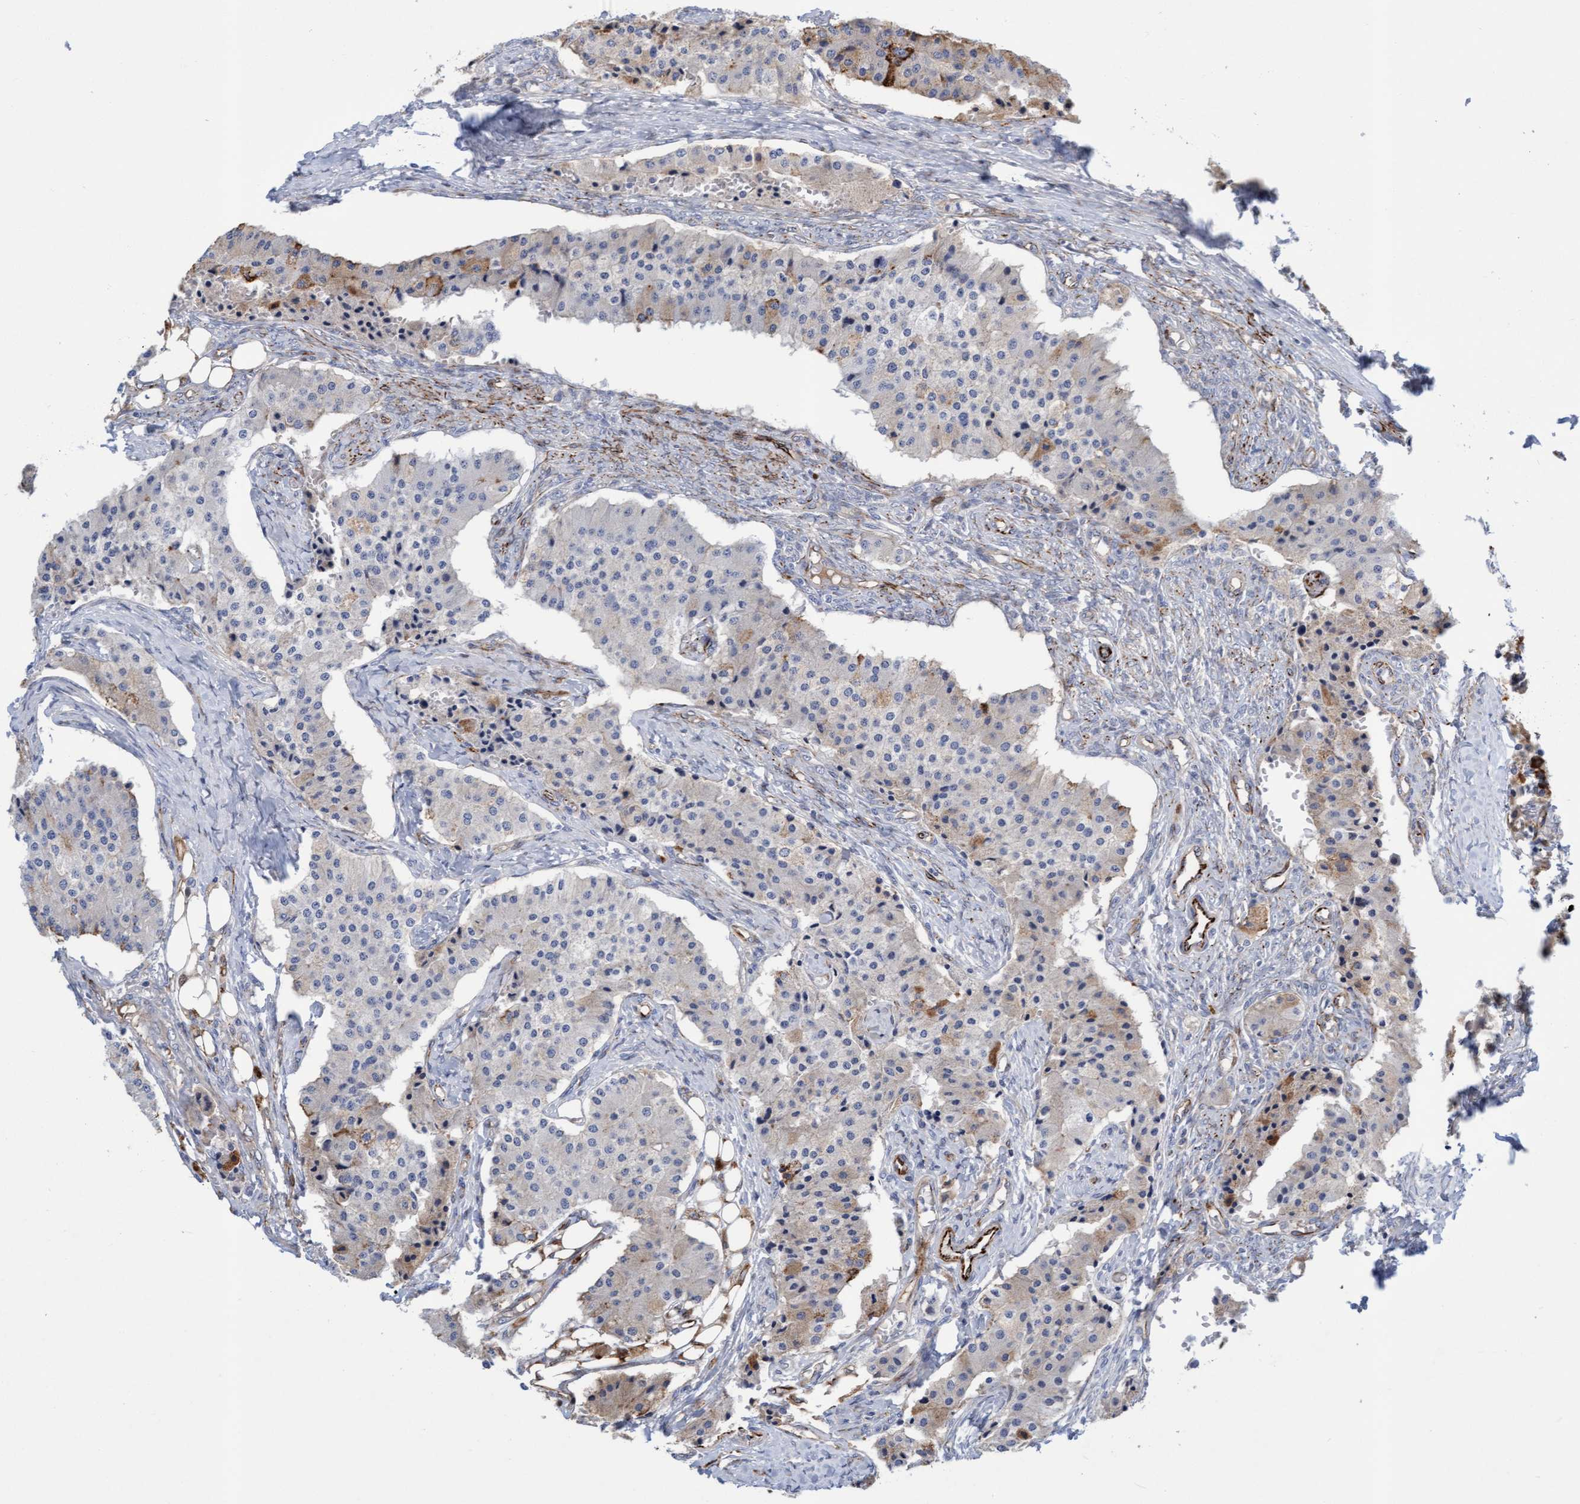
{"staining": {"intensity": "weak", "quantity": "<25%", "location": "cytoplasmic/membranous"}, "tissue": "carcinoid", "cell_type": "Tumor cells", "image_type": "cancer", "snomed": [{"axis": "morphology", "description": "Carcinoid, malignant, NOS"}, {"axis": "topography", "description": "Colon"}], "caption": "There is no significant expression in tumor cells of carcinoid. (IHC, brightfield microscopy, high magnification).", "gene": "POLG2", "patient": {"sex": "female", "age": 52}}